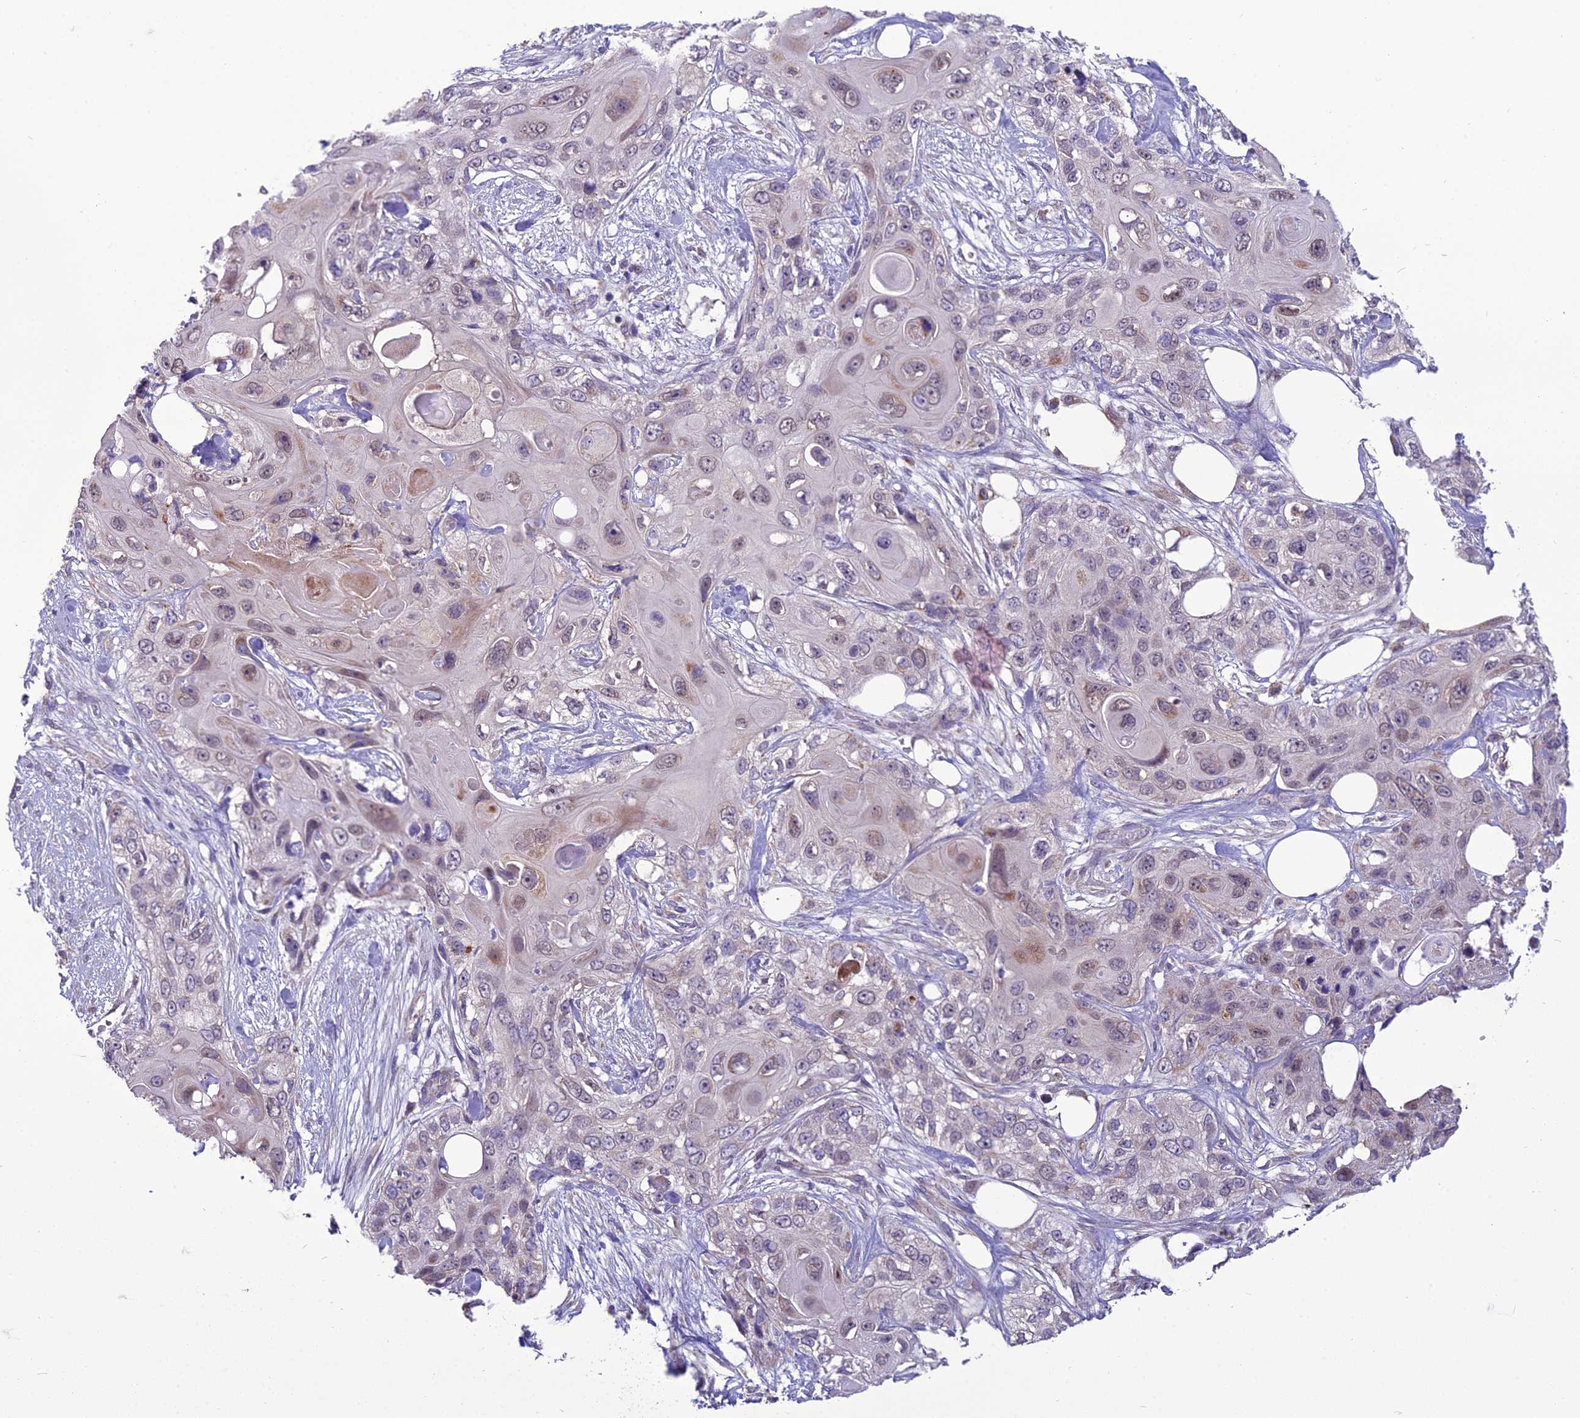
{"staining": {"intensity": "weak", "quantity": "<25%", "location": "nuclear"}, "tissue": "skin cancer", "cell_type": "Tumor cells", "image_type": "cancer", "snomed": [{"axis": "morphology", "description": "Normal tissue, NOS"}, {"axis": "morphology", "description": "Squamous cell carcinoma, NOS"}, {"axis": "topography", "description": "Skin"}], "caption": "DAB immunohistochemical staining of human squamous cell carcinoma (skin) exhibits no significant expression in tumor cells.", "gene": "DUS2", "patient": {"sex": "male", "age": 72}}